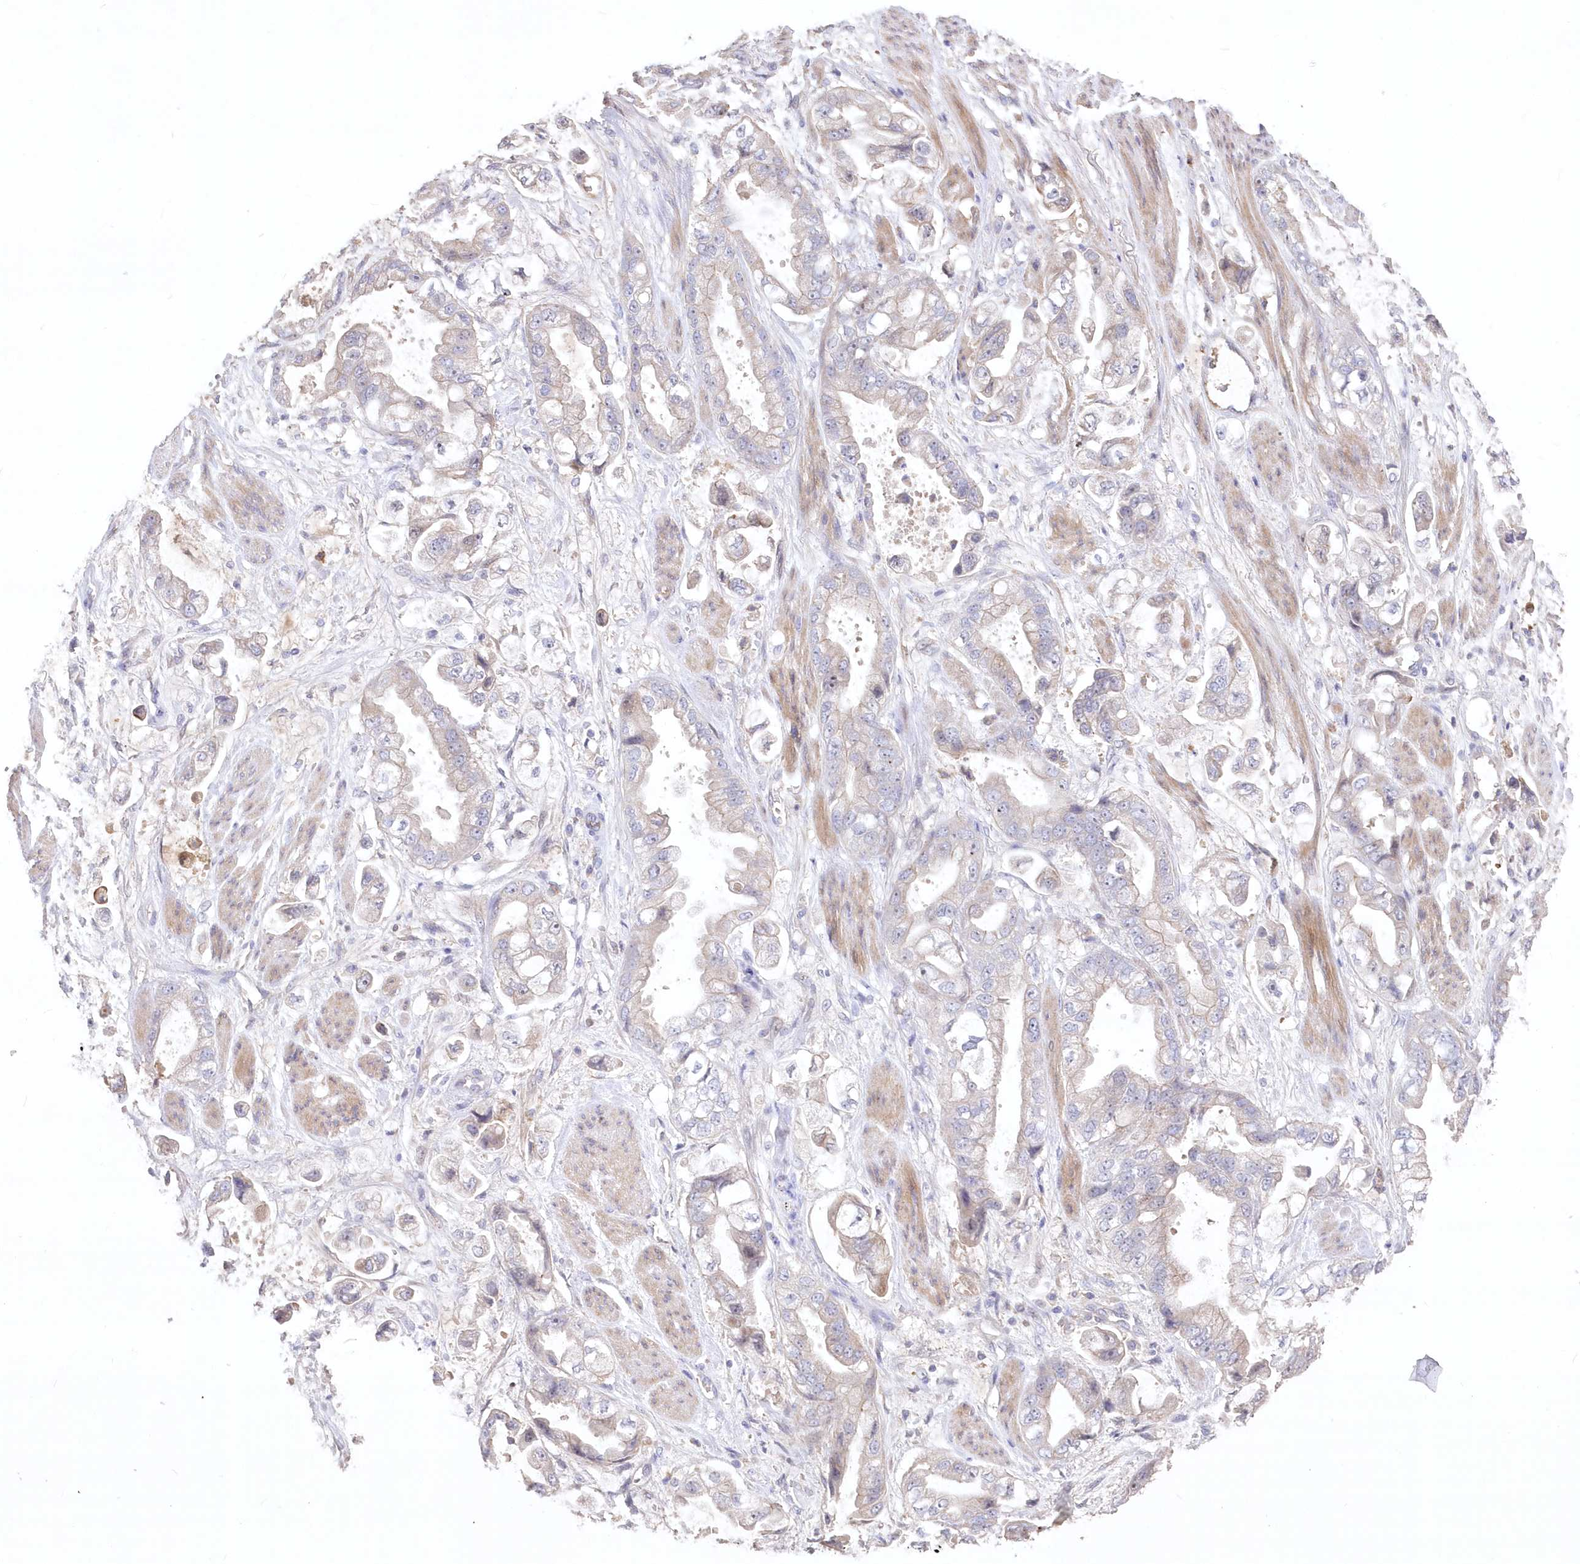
{"staining": {"intensity": "weak", "quantity": "<25%", "location": "cytoplasmic/membranous"}, "tissue": "stomach cancer", "cell_type": "Tumor cells", "image_type": "cancer", "snomed": [{"axis": "morphology", "description": "Adenocarcinoma, NOS"}, {"axis": "topography", "description": "Stomach"}], "caption": "Tumor cells show no significant expression in stomach adenocarcinoma.", "gene": "WBP1L", "patient": {"sex": "male", "age": 62}}